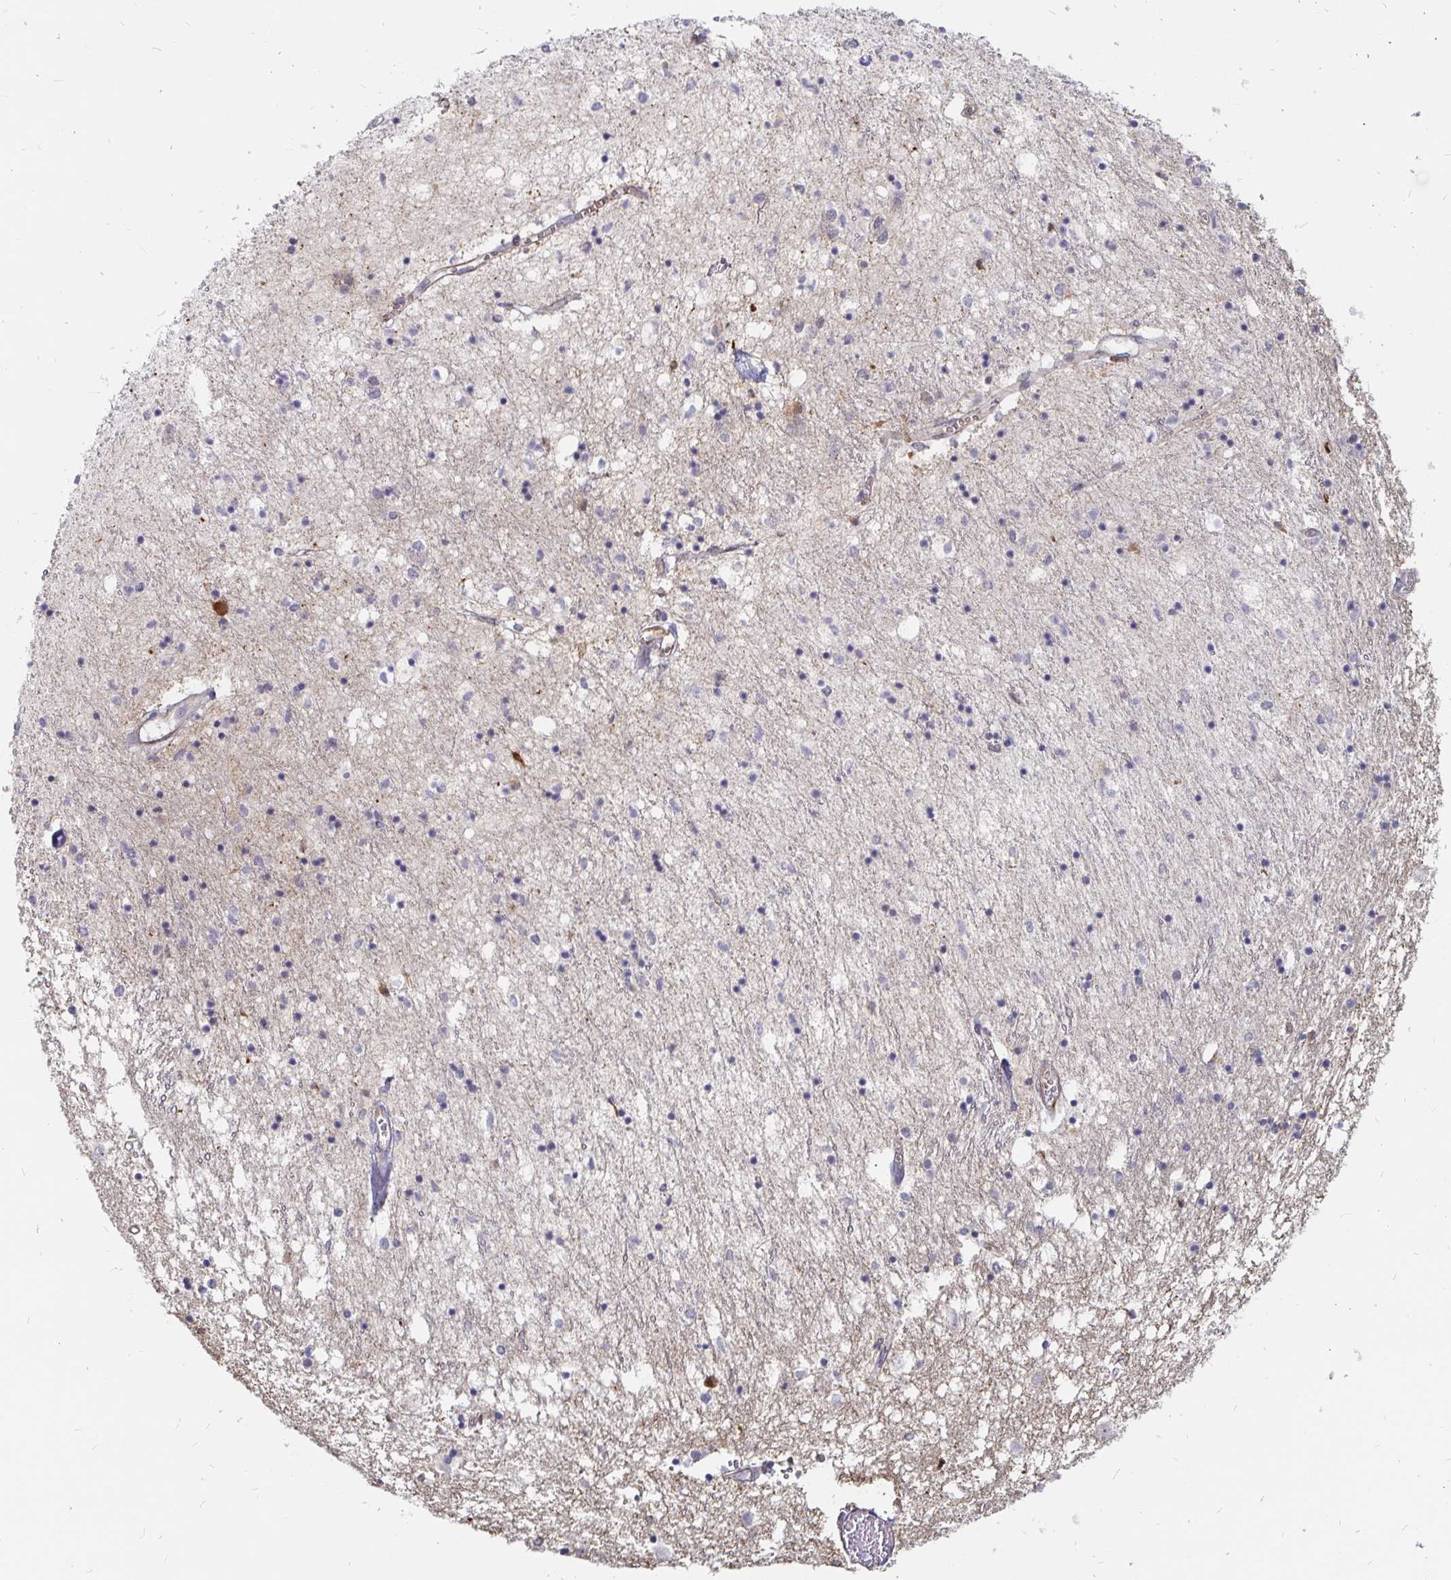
{"staining": {"intensity": "negative", "quantity": "none", "location": "none"}, "tissue": "caudate", "cell_type": "Glial cells", "image_type": "normal", "snomed": [{"axis": "morphology", "description": "Normal tissue, NOS"}, {"axis": "topography", "description": "Lateral ventricle wall"}], "caption": "High power microscopy histopathology image of an IHC photomicrograph of benign caudate, revealing no significant positivity in glial cells.", "gene": "CCDC85A", "patient": {"sex": "male", "age": 70}}